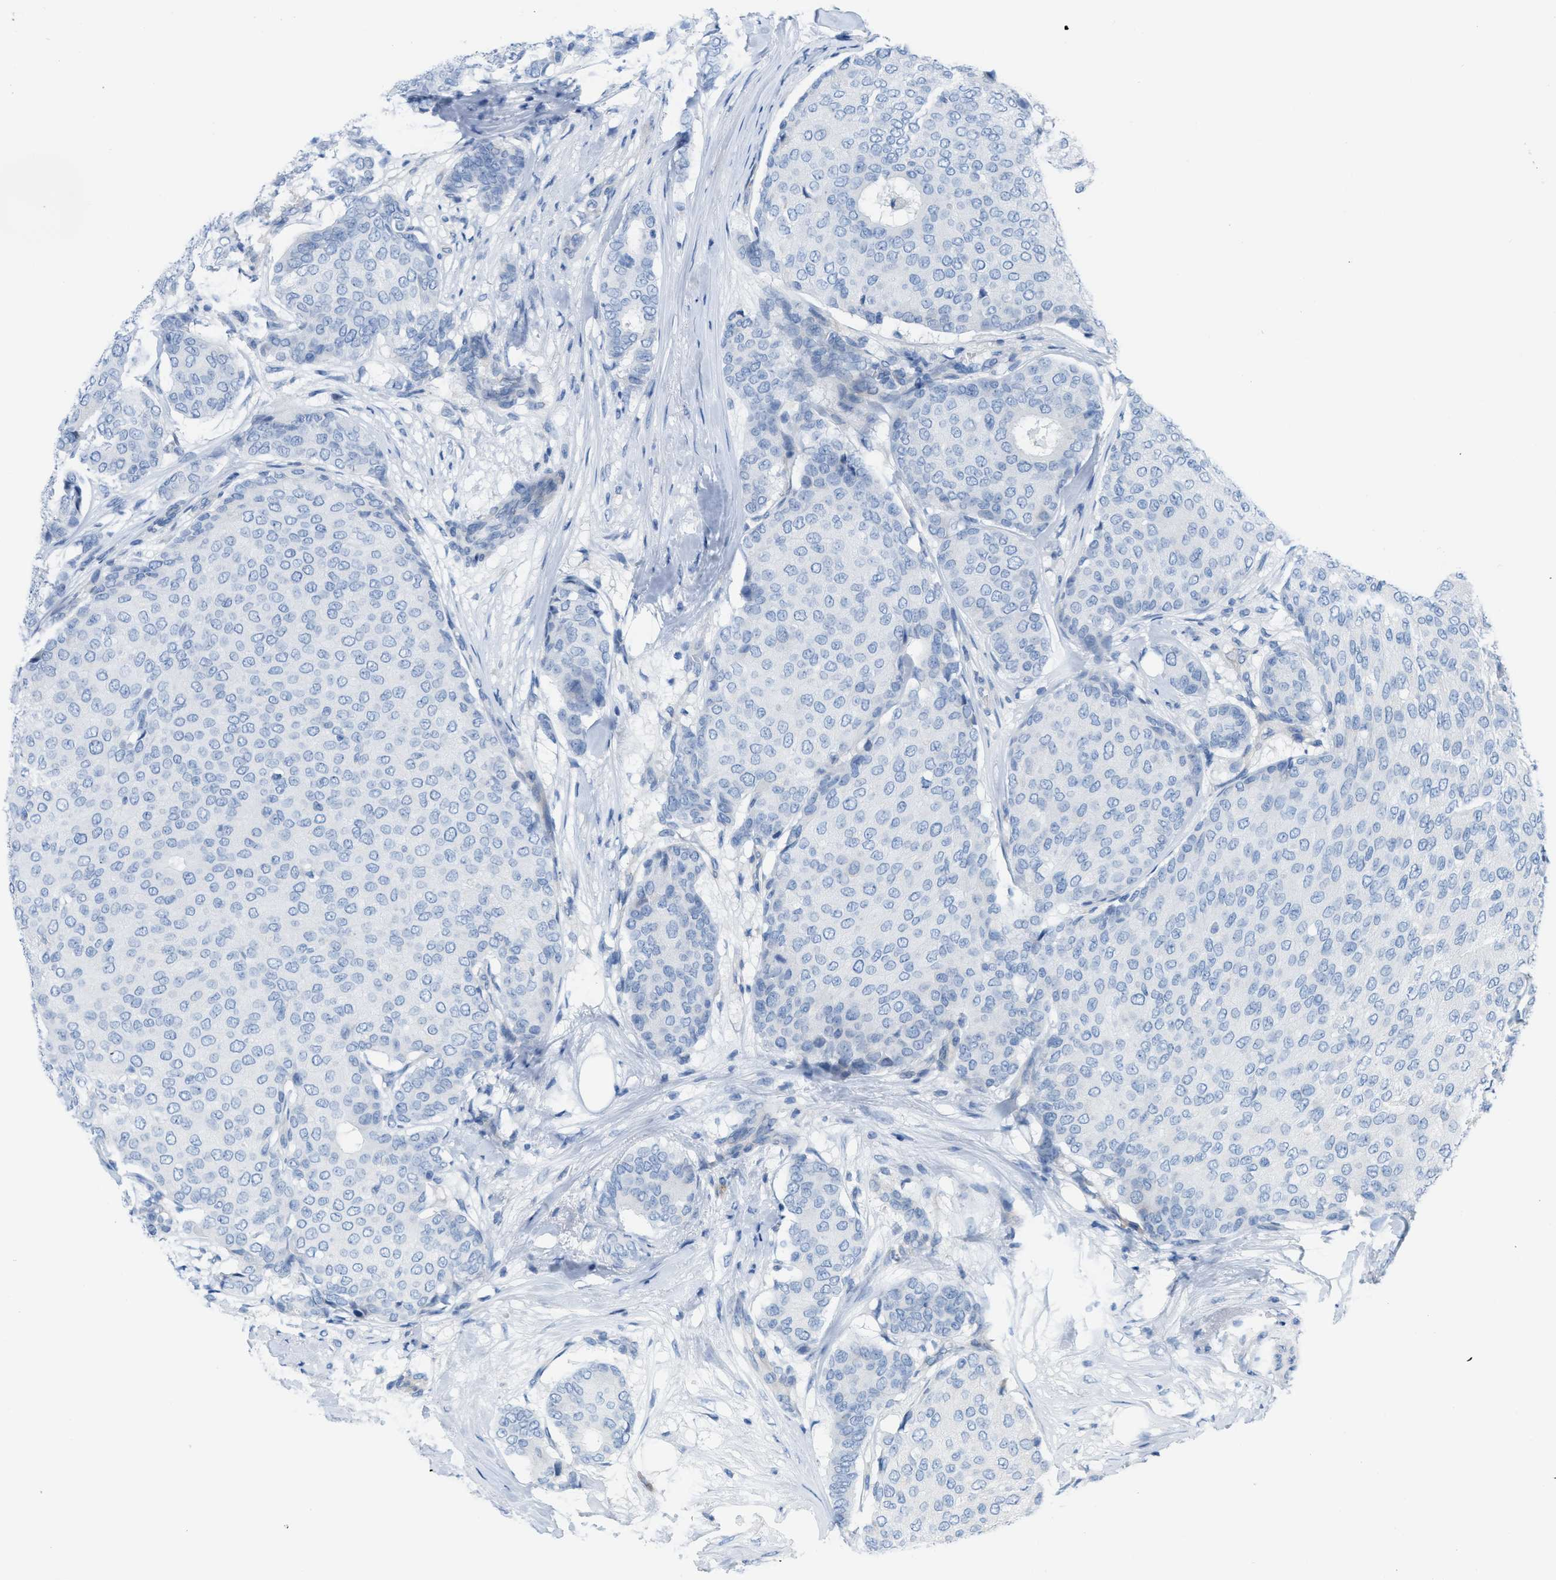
{"staining": {"intensity": "negative", "quantity": "none", "location": "none"}, "tissue": "breast cancer", "cell_type": "Tumor cells", "image_type": "cancer", "snomed": [{"axis": "morphology", "description": "Duct carcinoma"}, {"axis": "topography", "description": "Breast"}], "caption": "The histopathology image displays no significant staining in tumor cells of intraductal carcinoma (breast).", "gene": "ASGR1", "patient": {"sex": "female", "age": 75}}